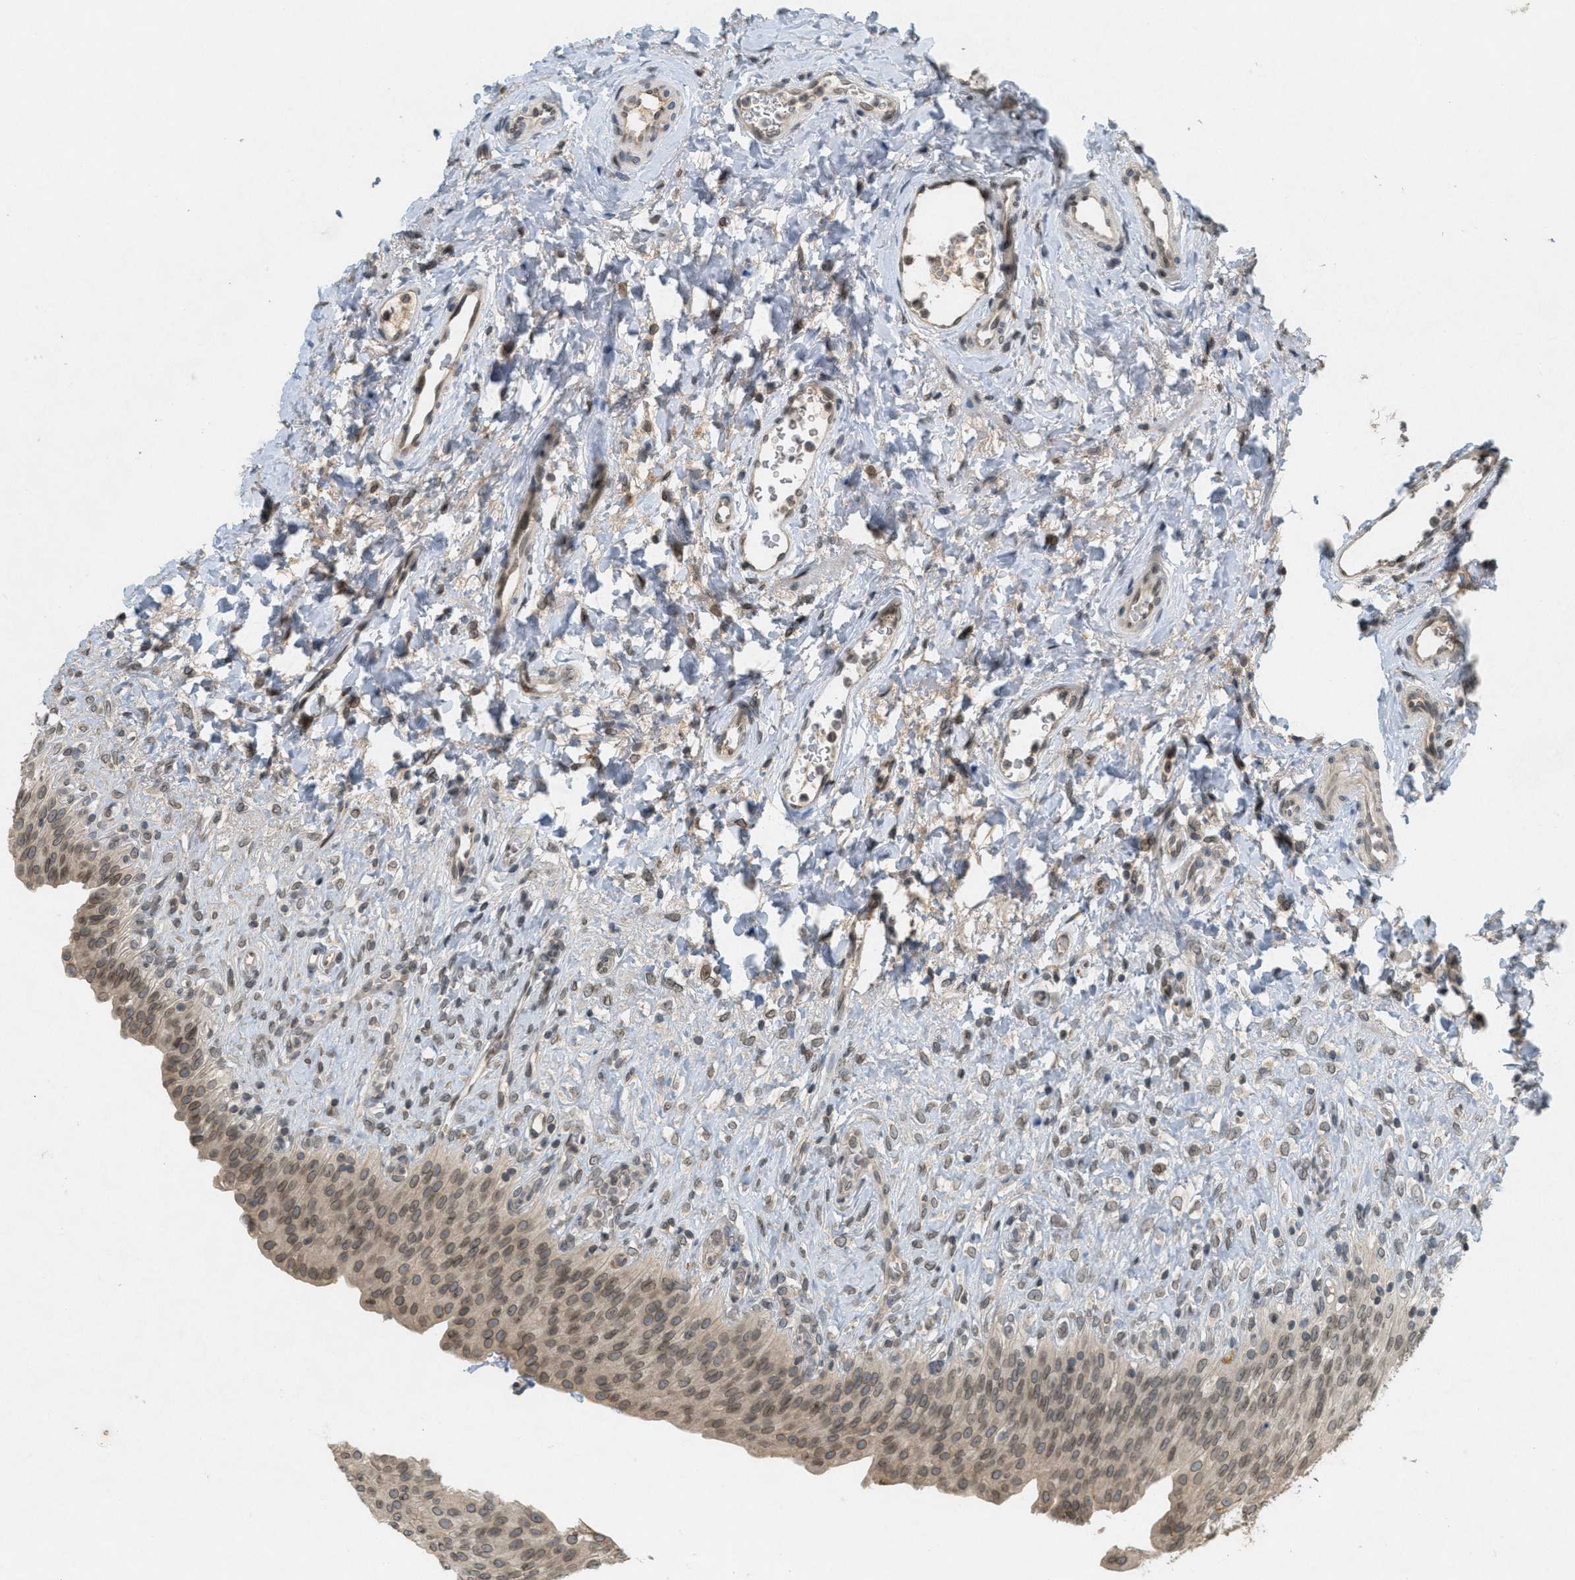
{"staining": {"intensity": "moderate", "quantity": ">75%", "location": "cytoplasmic/membranous,nuclear"}, "tissue": "urinary bladder", "cell_type": "Urothelial cells", "image_type": "normal", "snomed": [{"axis": "morphology", "description": "Urothelial carcinoma, High grade"}, {"axis": "topography", "description": "Urinary bladder"}], "caption": "Protein analysis of unremarkable urinary bladder shows moderate cytoplasmic/membranous,nuclear expression in approximately >75% of urothelial cells.", "gene": "ABHD6", "patient": {"sex": "male", "age": 46}}